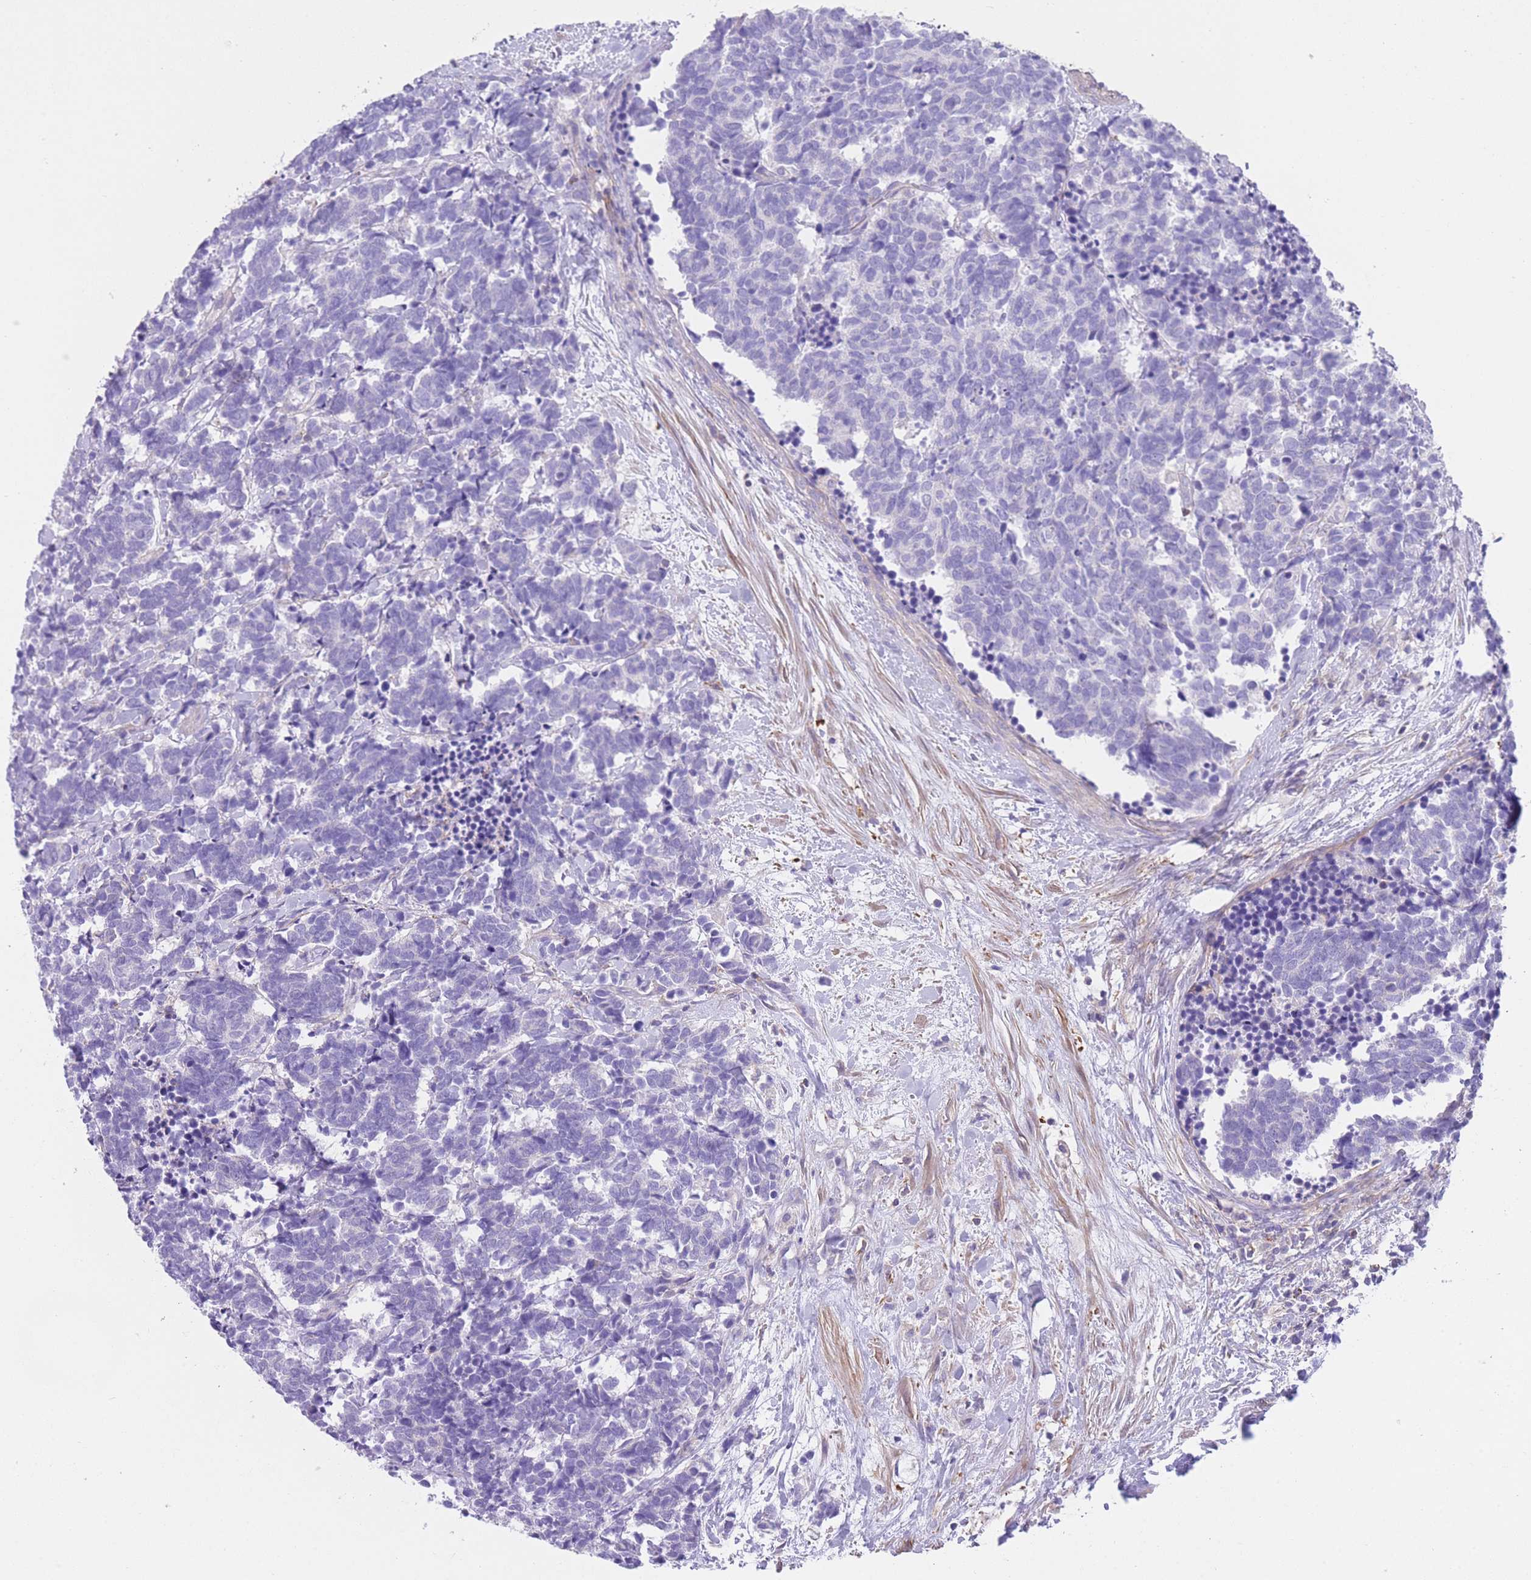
{"staining": {"intensity": "negative", "quantity": "none", "location": "none"}, "tissue": "carcinoid", "cell_type": "Tumor cells", "image_type": "cancer", "snomed": [{"axis": "morphology", "description": "Carcinoma, NOS"}, {"axis": "morphology", "description": "Carcinoid, malignant, NOS"}, {"axis": "topography", "description": "Prostate"}], "caption": "Human carcinoid stained for a protein using immunohistochemistry (IHC) reveals no positivity in tumor cells.", "gene": "LDB3", "patient": {"sex": "male", "age": 57}}